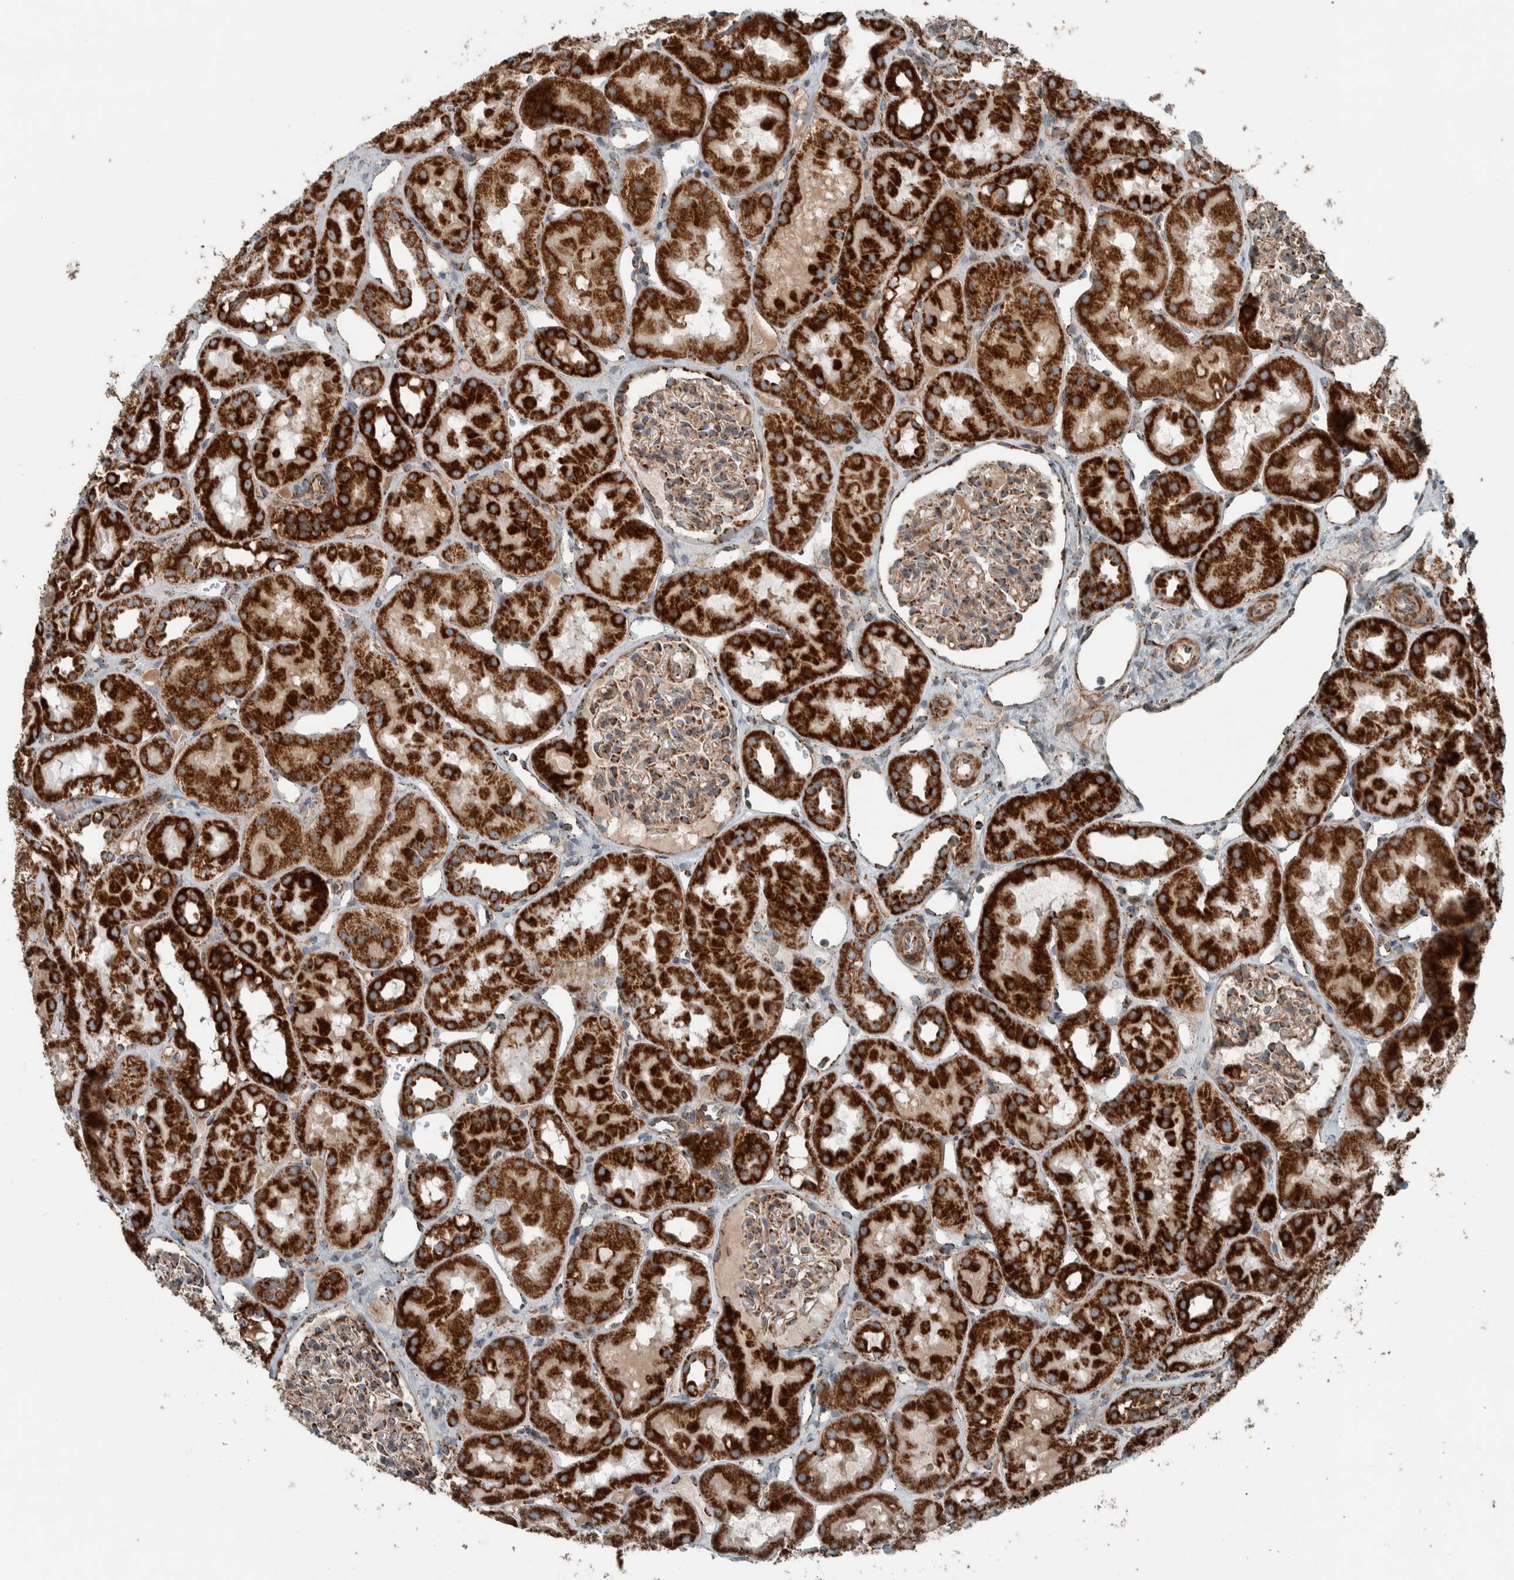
{"staining": {"intensity": "moderate", "quantity": ">75%", "location": "cytoplasmic/membranous"}, "tissue": "kidney", "cell_type": "Cells in glomeruli", "image_type": "normal", "snomed": [{"axis": "morphology", "description": "Normal tissue, NOS"}, {"axis": "topography", "description": "Kidney"}], "caption": "Immunohistochemical staining of normal human kidney exhibits >75% levels of moderate cytoplasmic/membranous protein positivity in approximately >75% of cells in glomeruli. The protein is stained brown, and the nuclei are stained in blue (DAB (3,3'-diaminobenzidine) IHC with brightfield microscopy, high magnification).", "gene": "CNTROB", "patient": {"sex": "male", "age": 16}}